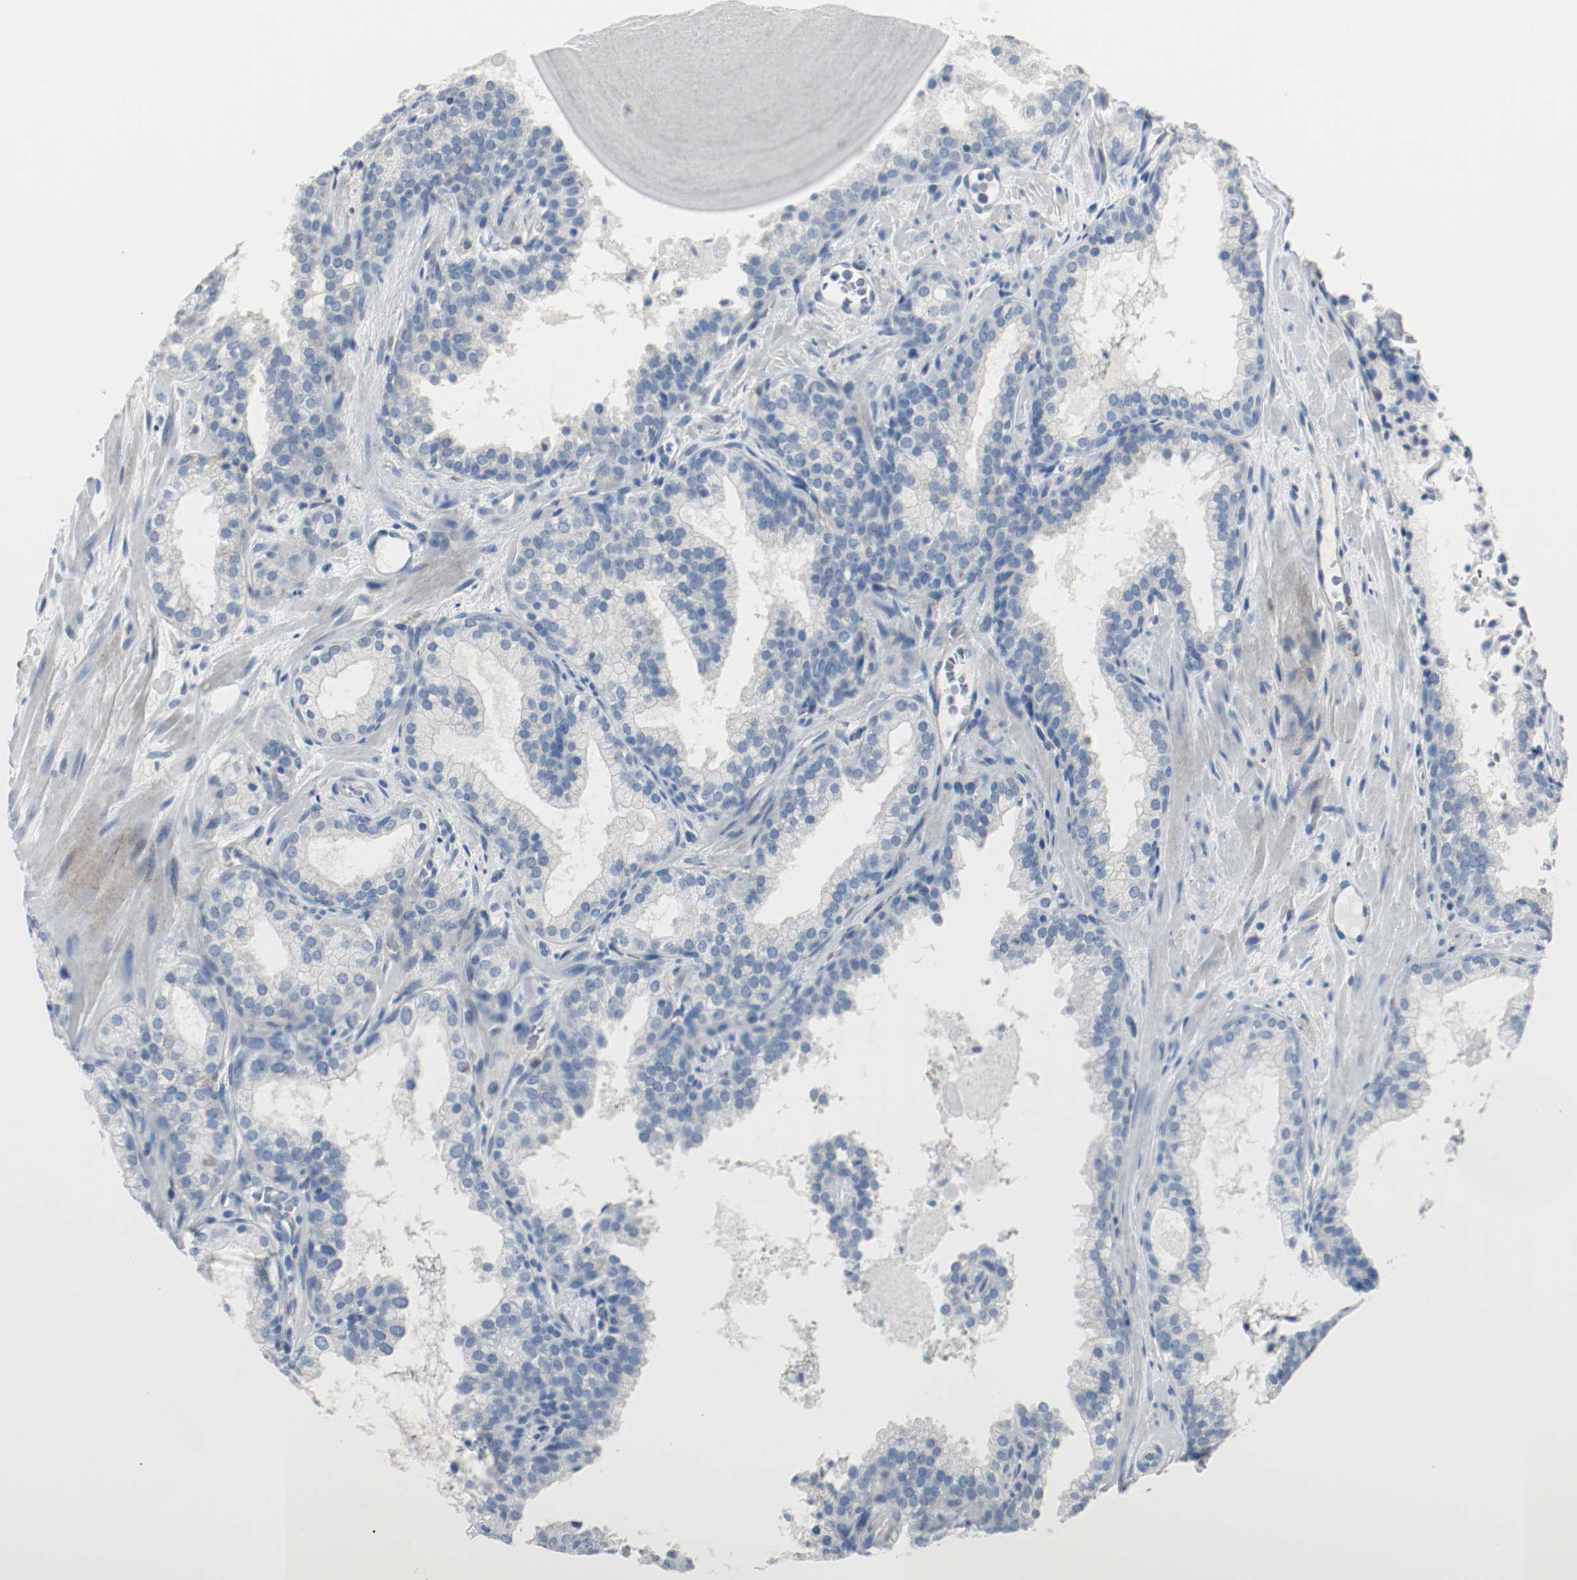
{"staining": {"intensity": "negative", "quantity": "none", "location": "none"}, "tissue": "prostate cancer", "cell_type": "Tumor cells", "image_type": "cancer", "snomed": [{"axis": "morphology", "description": "Adenocarcinoma, Low grade"}, {"axis": "topography", "description": "Prostate"}], "caption": "The histopathology image demonstrates no significant expression in tumor cells of prostate cancer (low-grade adenocarcinoma).", "gene": "LAMB1", "patient": {"sex": "male", "age": 63}}